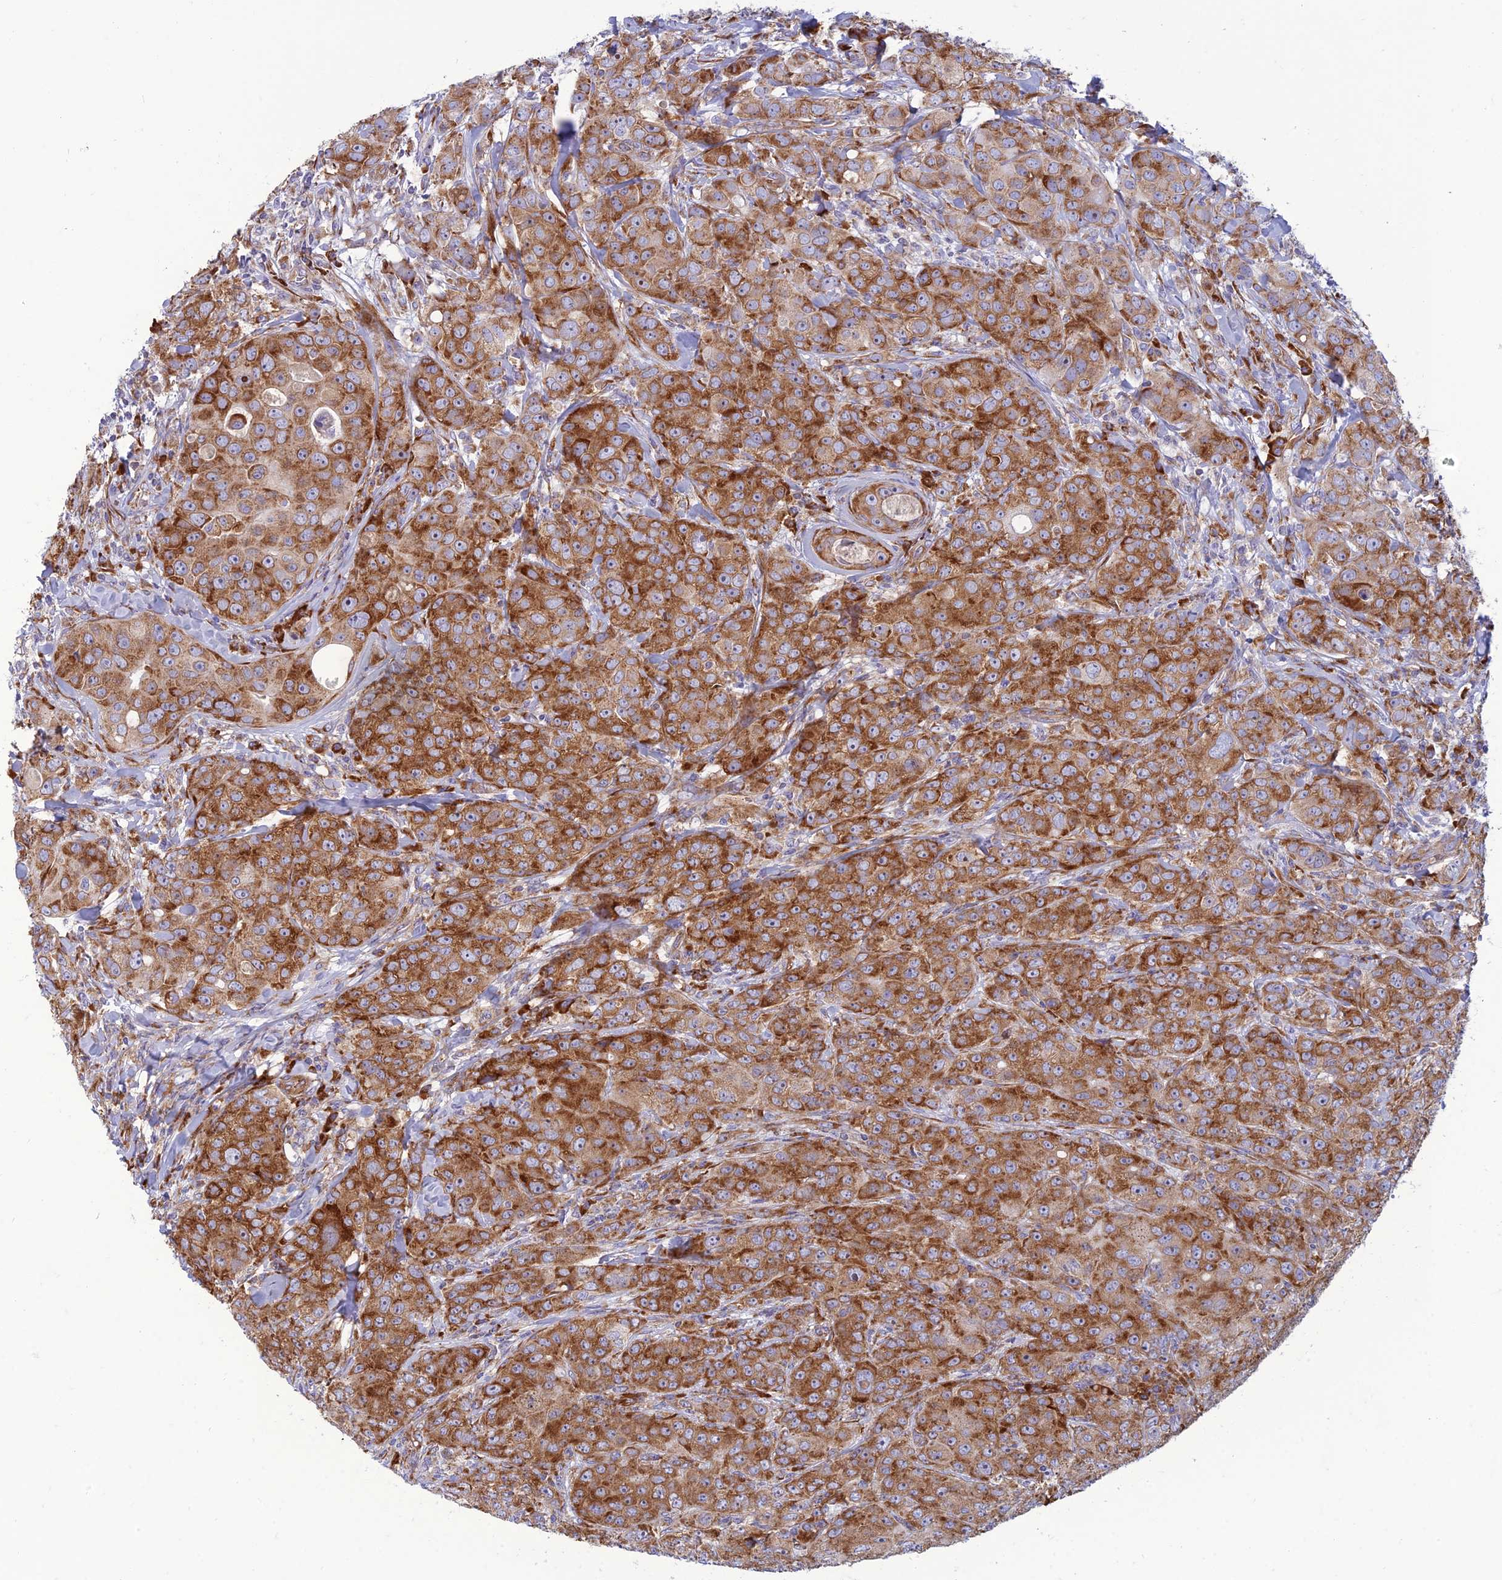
{"staining": {"intensity": "moderate", "quantity": ">75%", "location": "cytoplasmic/membranous"}, "tissue": "breast cancer", "cell_type": "Tumor cells", "image_type": "cancer", "snomed": [{"axis": "morphology", "description": "Duct carcinoma"}, {"axis": "topography", "description": "Breast"}], "caption": "Breast infiltrating ductal carcinoma stained with a protein marker demonstrates moderate staining in tumor cells.", "gene": "RPL17-C18orf32", "patient": {"sex": "female", "age": 43}}